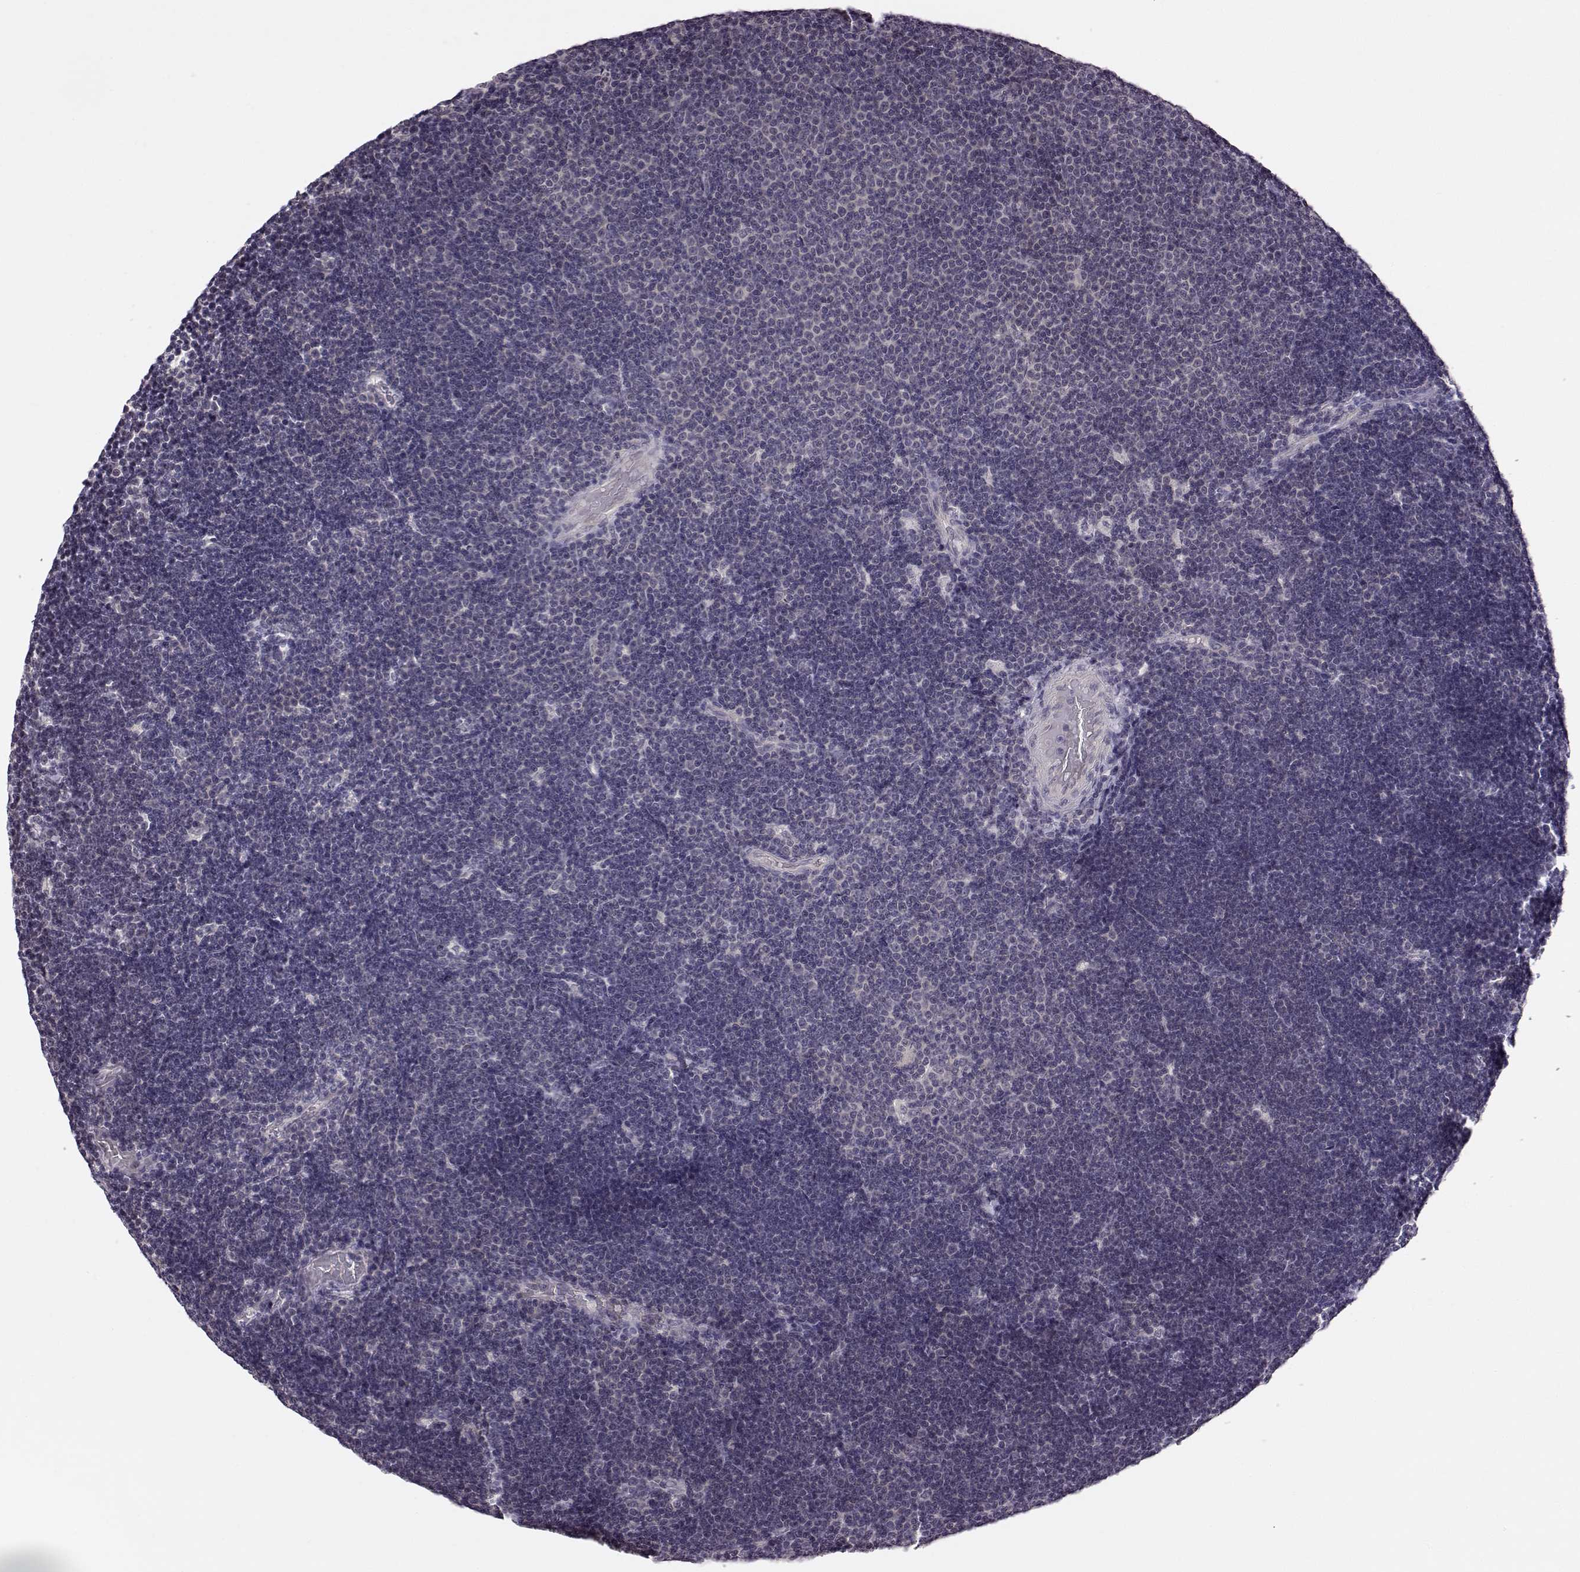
{"staining": {"intensity": "negative", "quantity": "none", "location": "none"}, "tissue": "lymphoma", "cell_type": "Tumor cells", "image_type": "cancer", "snomed": [{"axis": "morphology", "description": "Malignant lymphoma, non-Hodgkin's type, Low grade"}, {"axis": "topography", "description": "Brain"}], "caption": "The micrograph shows no staining of tumor cells in low-grade malignant lymphoma, non-Hodgkin's type.", "gene": "C10orf62", "patient": {"sex": "female", "age": 66}}